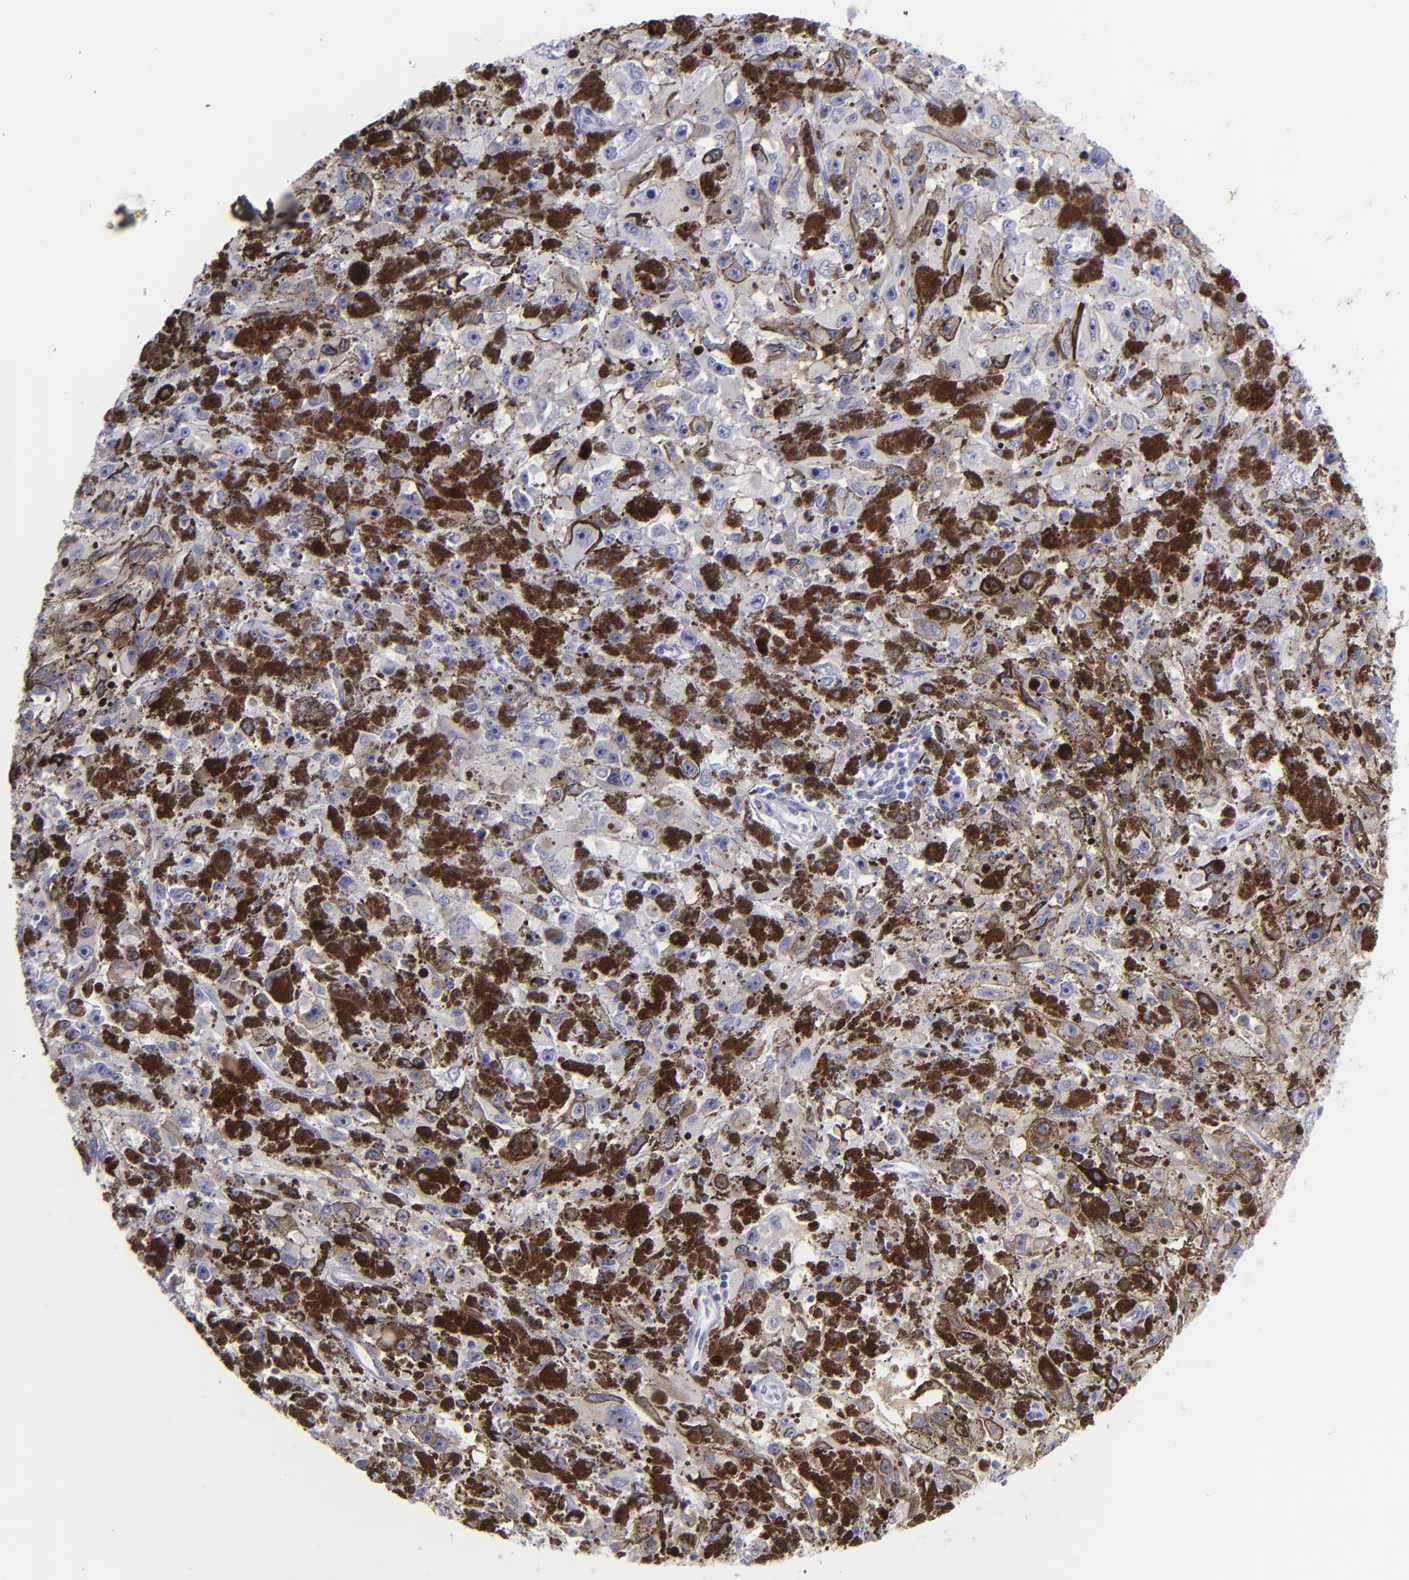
{"staining": {"intensity": "negative", "quantity": "none", "location": "none"}, "tissue": "melanoma", "cell_type": "Tumor cells", "image_type": "cancer", "snomed": [{"axis": "morphology", "description": "Malignant melanoma, NOS"}, {"axis": "topography", "description": "Skin"}], "caption": "This image is of malignant melanoma stained with immunohistochemistry to label a protein in brown with the nuclei are counter-stained blue. There is no staining in tumor cells. The staining is performed using DAB brown chromogen with nuclei counter-stained in using hematoxylin.", "gene": "CD82", "patient": {"sex": "female", "age": 104}}